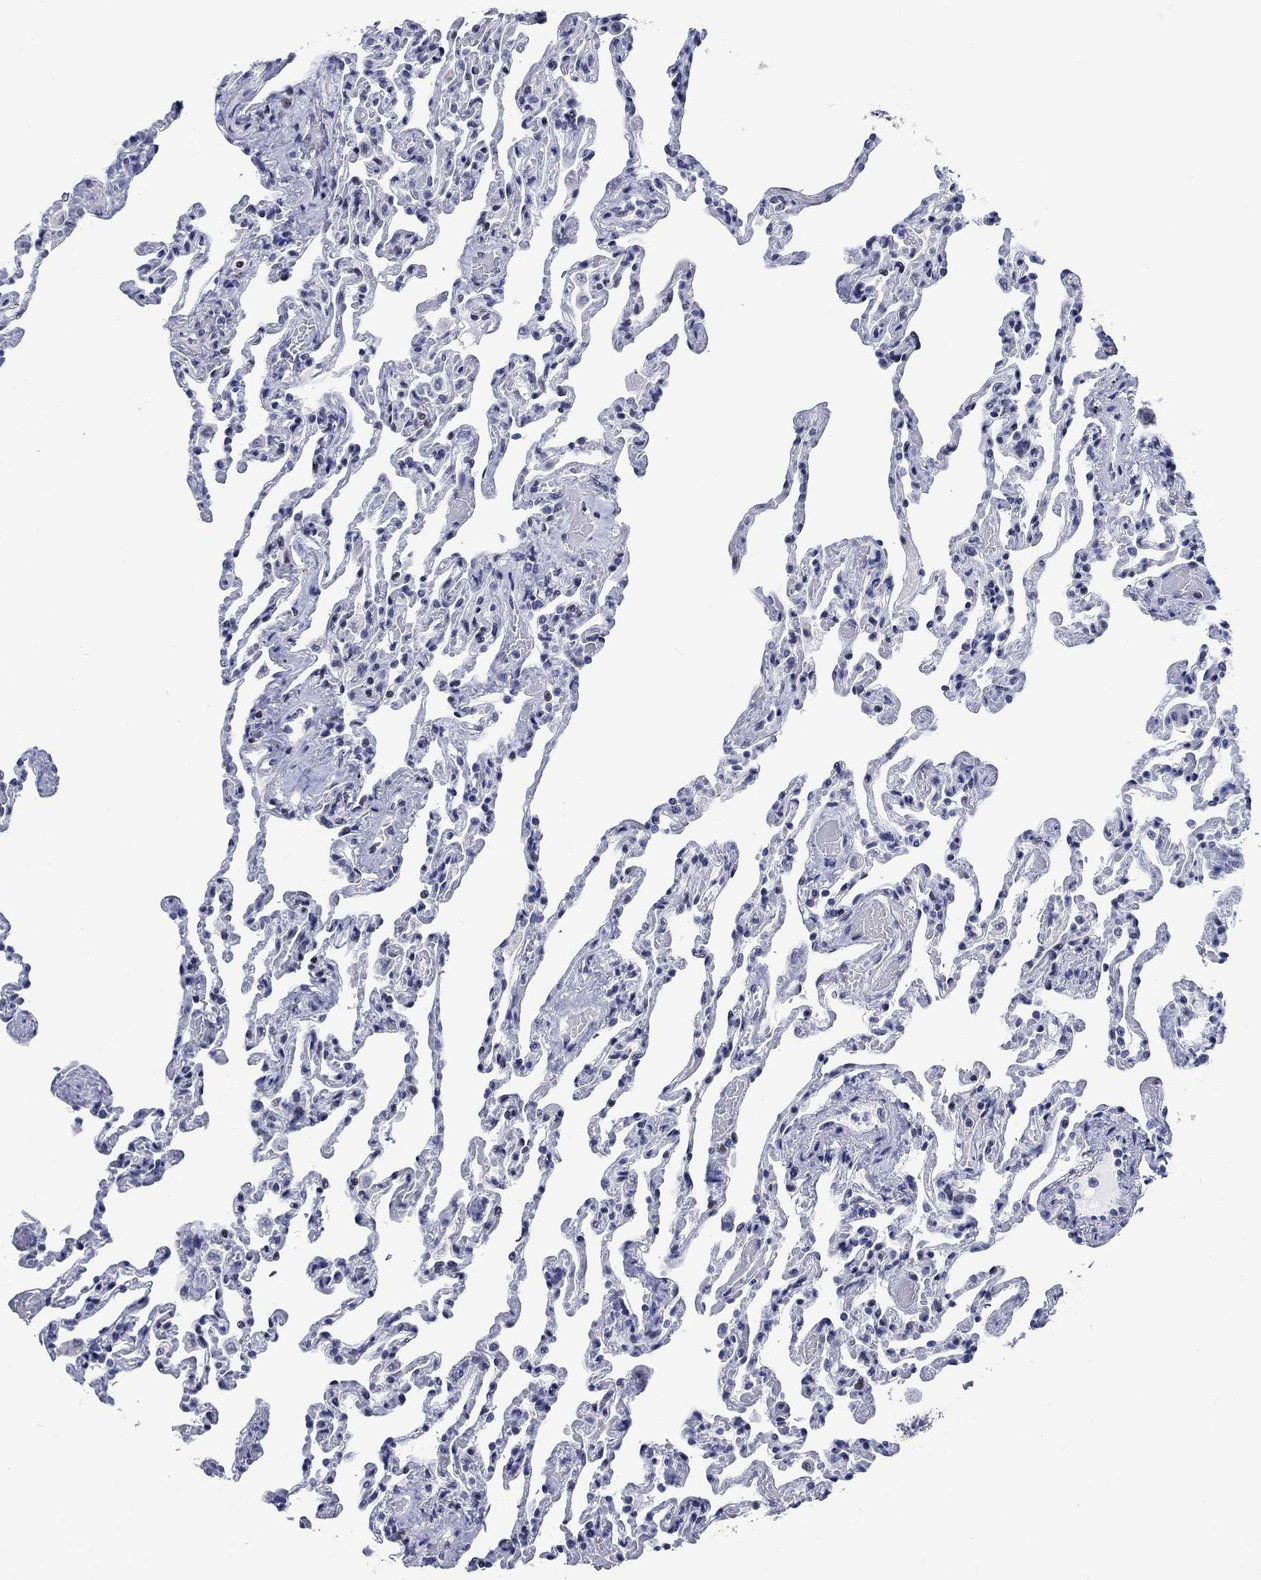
{"staining": {"intensity": "negative", "quantity": "none", "location": "none"}, "tissue": "lung", "cell_type": "Alveolar cells", "image_type": "normal", "snomed": [{"axis": "morphology", "description": "Normal tissue, NOS"}, {"axis": "topography", "description": "Lung"}], "caption": "Protein analysis of benign lung exhibits no significant positivity in alveolar cells.", "gene": "CDCA2", "patient": {"sex": "female", "age": 43}}